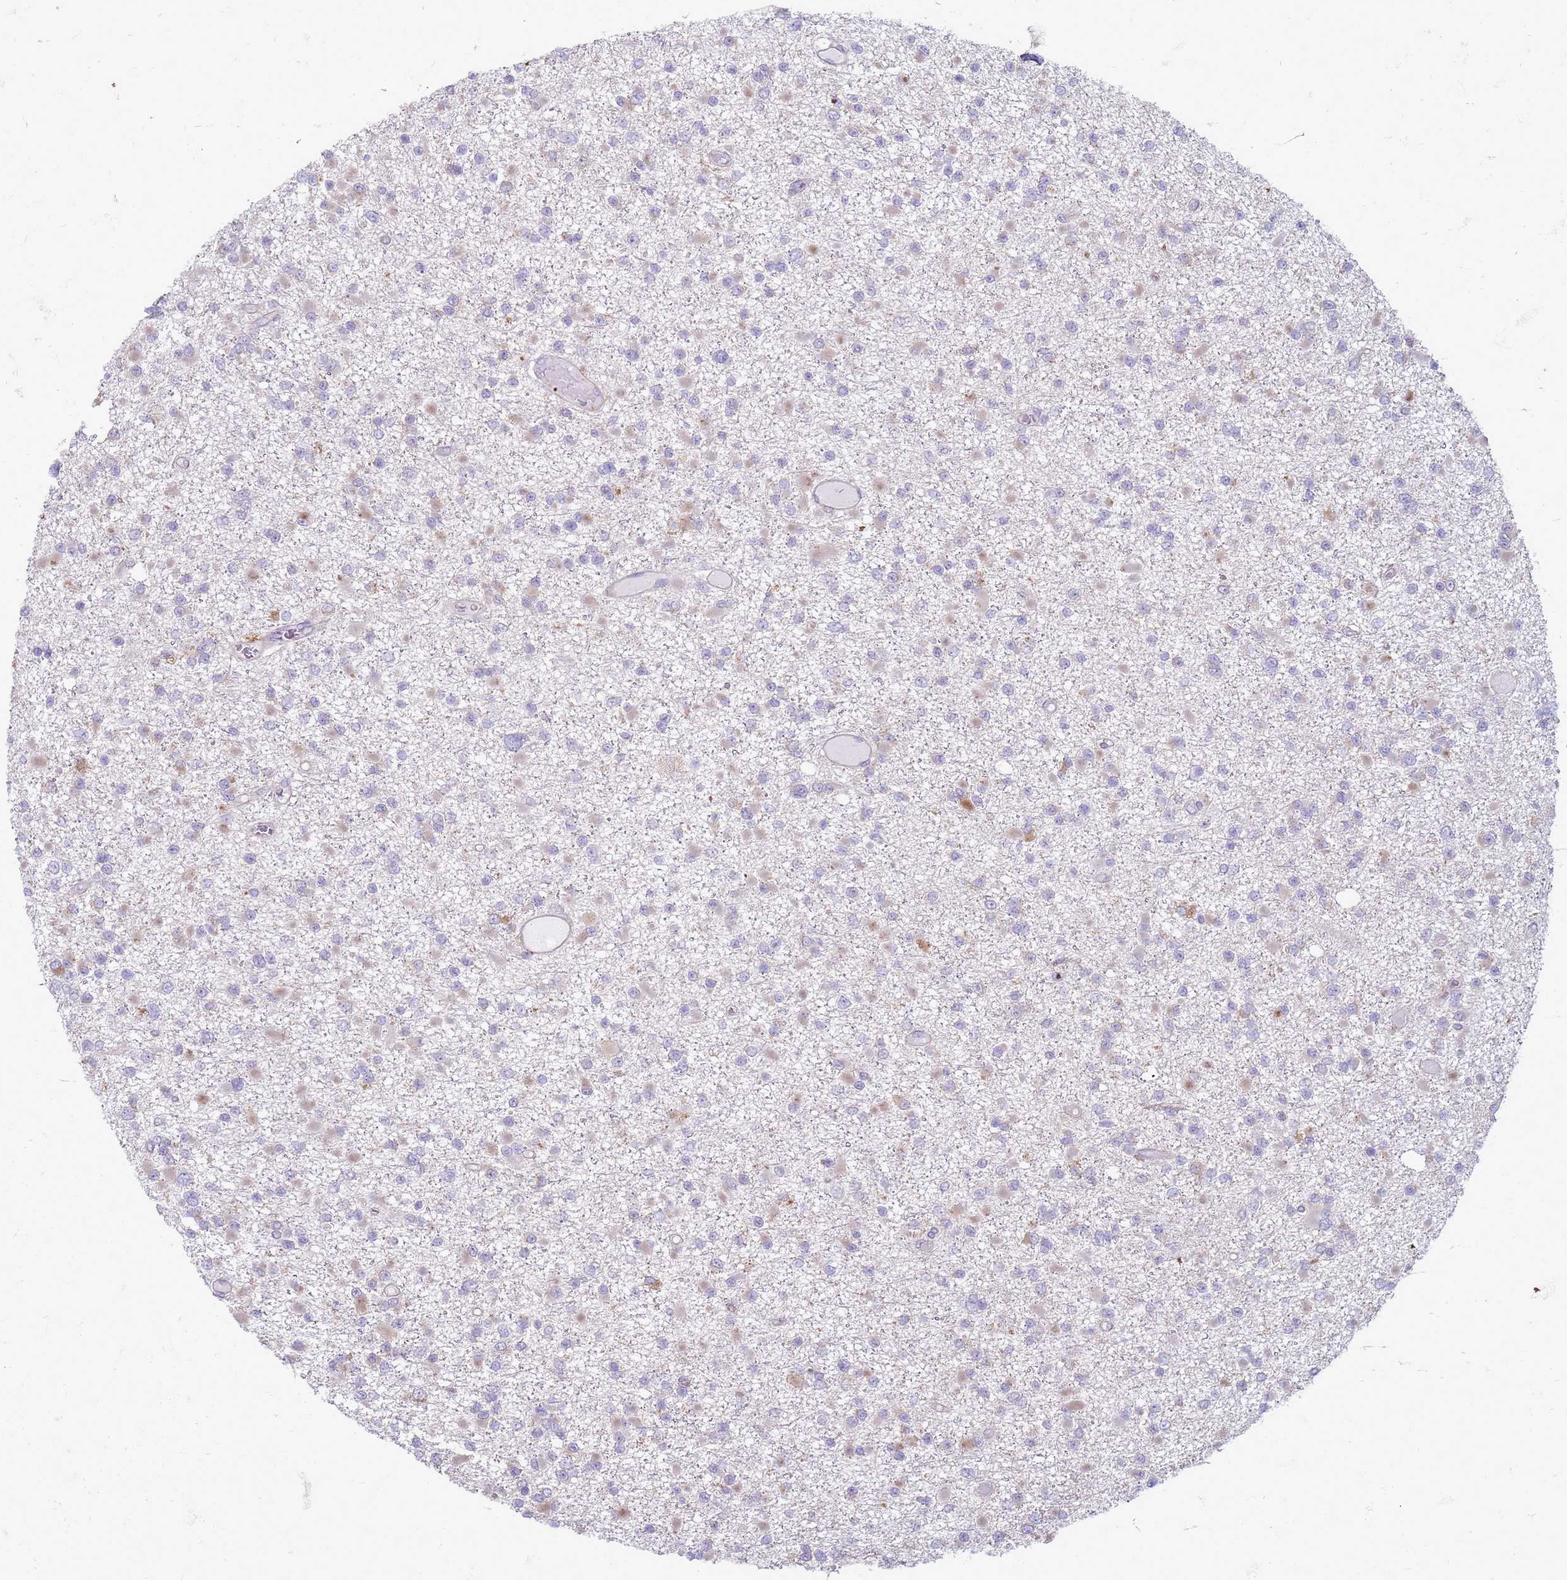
{"staining": {"intensity": "weak", "quantity": "<25%", "location": "cytoplasmic/membranous"}, "tissue": "glioma", "cell_type": "Tumor cells", "image_type": "cancer", "snomed": [{"axis": "morphology", "description": "Glioma, malignant, Low grade"}, {"axis": "topography", "description": "Brain"}], "caption": "The photomicrograph exhibits no staining of tumor cells in malignant glioma (low-grade). (Immunohistochemistry (ihc), brightfield microscopy, high magnification).", "gene": "PDK3", "patient": {"sex": "female", "age": 22}}